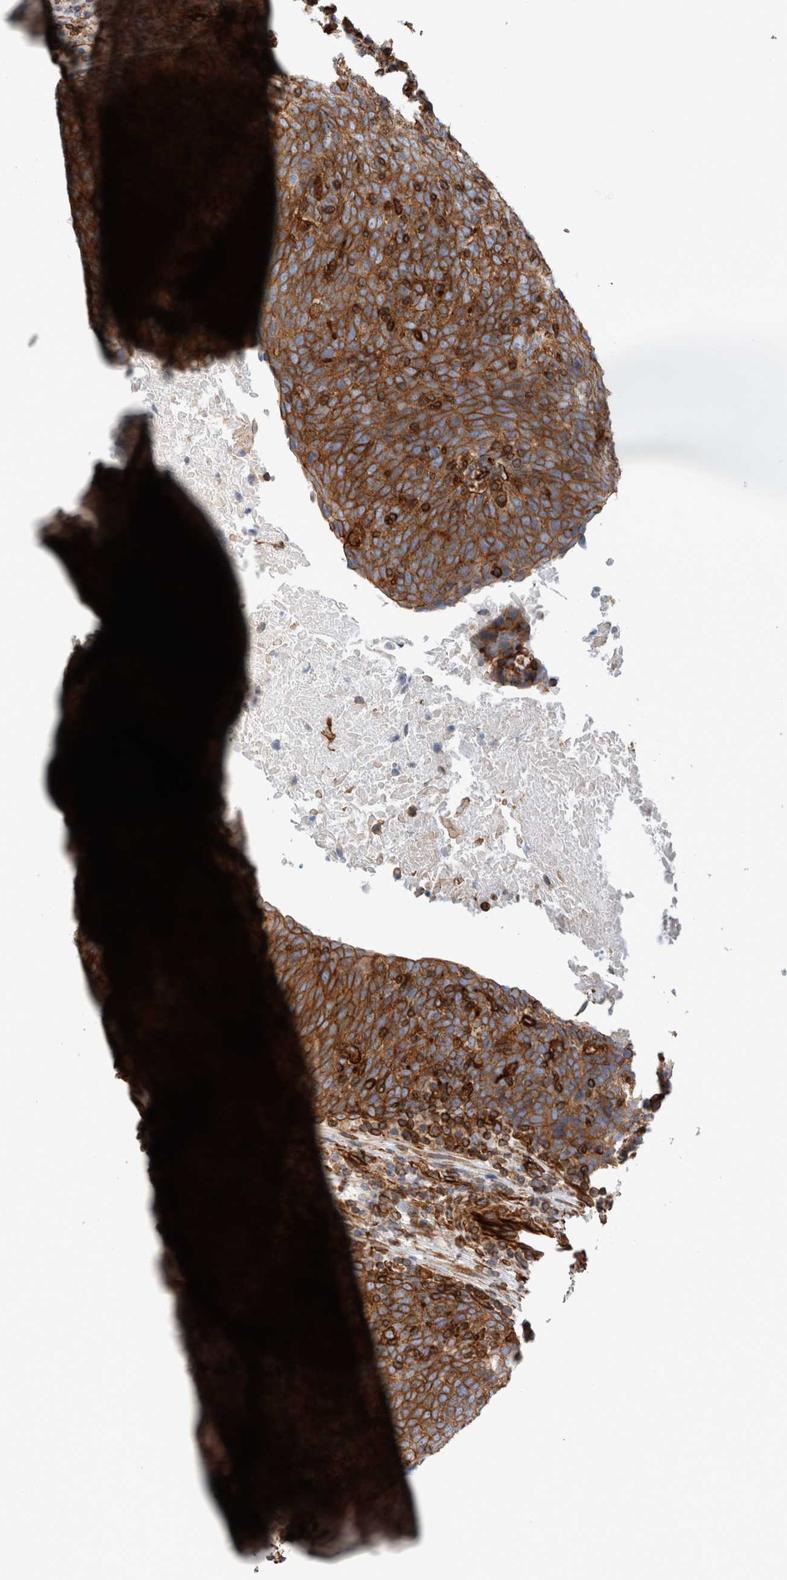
{"staining": {"intensity": "strong", "quantity": ">75%", "location": "cytoplasmic/membranous"}, "tissue": "head and neck cancer", "cell_type": "Tumor cells", "image_type": "cancer", "snomed": [{"axis": "morphology", "description": "Squamous cell carcinoma, NOS"}, {"axis": "morphology", "description": "Squamous cell carcinoma, metastatic, NOS"}, {"axis": "topography", "description": "Lymph node"}, {"axis": "topography", "description": "Head-Neck"}], "caption": "Squamous cell carcinoma (head and neck) stained with immunohistochemistry (IHC) reveals strong cytoplasmic/membranous staining in about >75% of tumor cells.", "gene": "PLEC", "patient": {"sex": "male", "age": 62}}